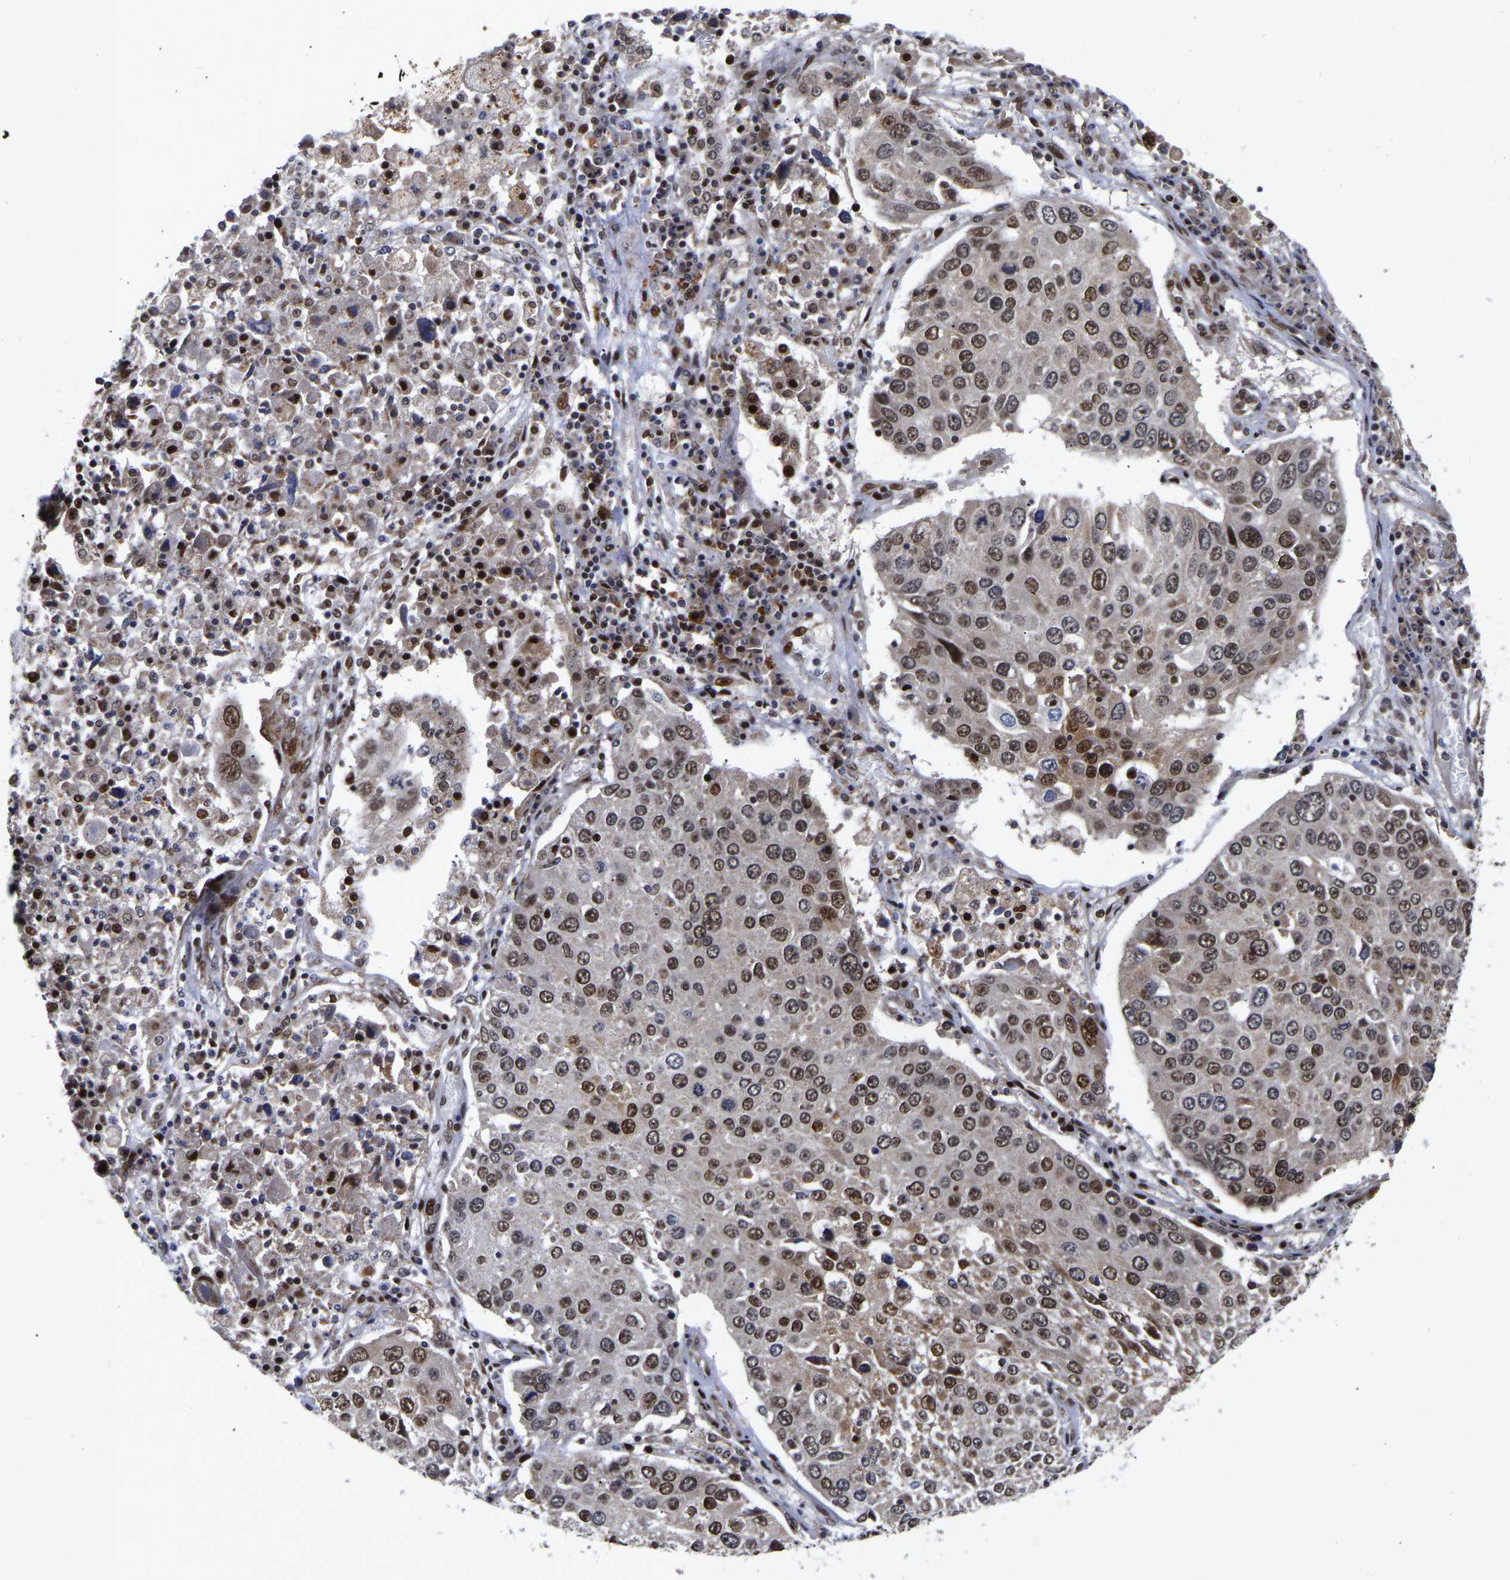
{"staining": {"intensity": "moderate", "quantity": ">75%", "location": "cytoplasmic/membranous,nuclear"}, "tissue": "lung cancer", "cell_type": "Tumor cells", "image_type": "cancer", "snomed": [{"axis": "morphology", "description": "Squamous cell carcinoma, NOS"}, {"axis": "topography", "description": "Lung"}], "caption": "Approximately >75% of tumor cells in lung cancer (squamous cell carcinoma) show moderate cytoplasmic/membranous and nuclear protein expression as visualized by brown immunohistochemical staining.", "gene": "JUNB", "patient": {"sex": "male", "age": 65}}